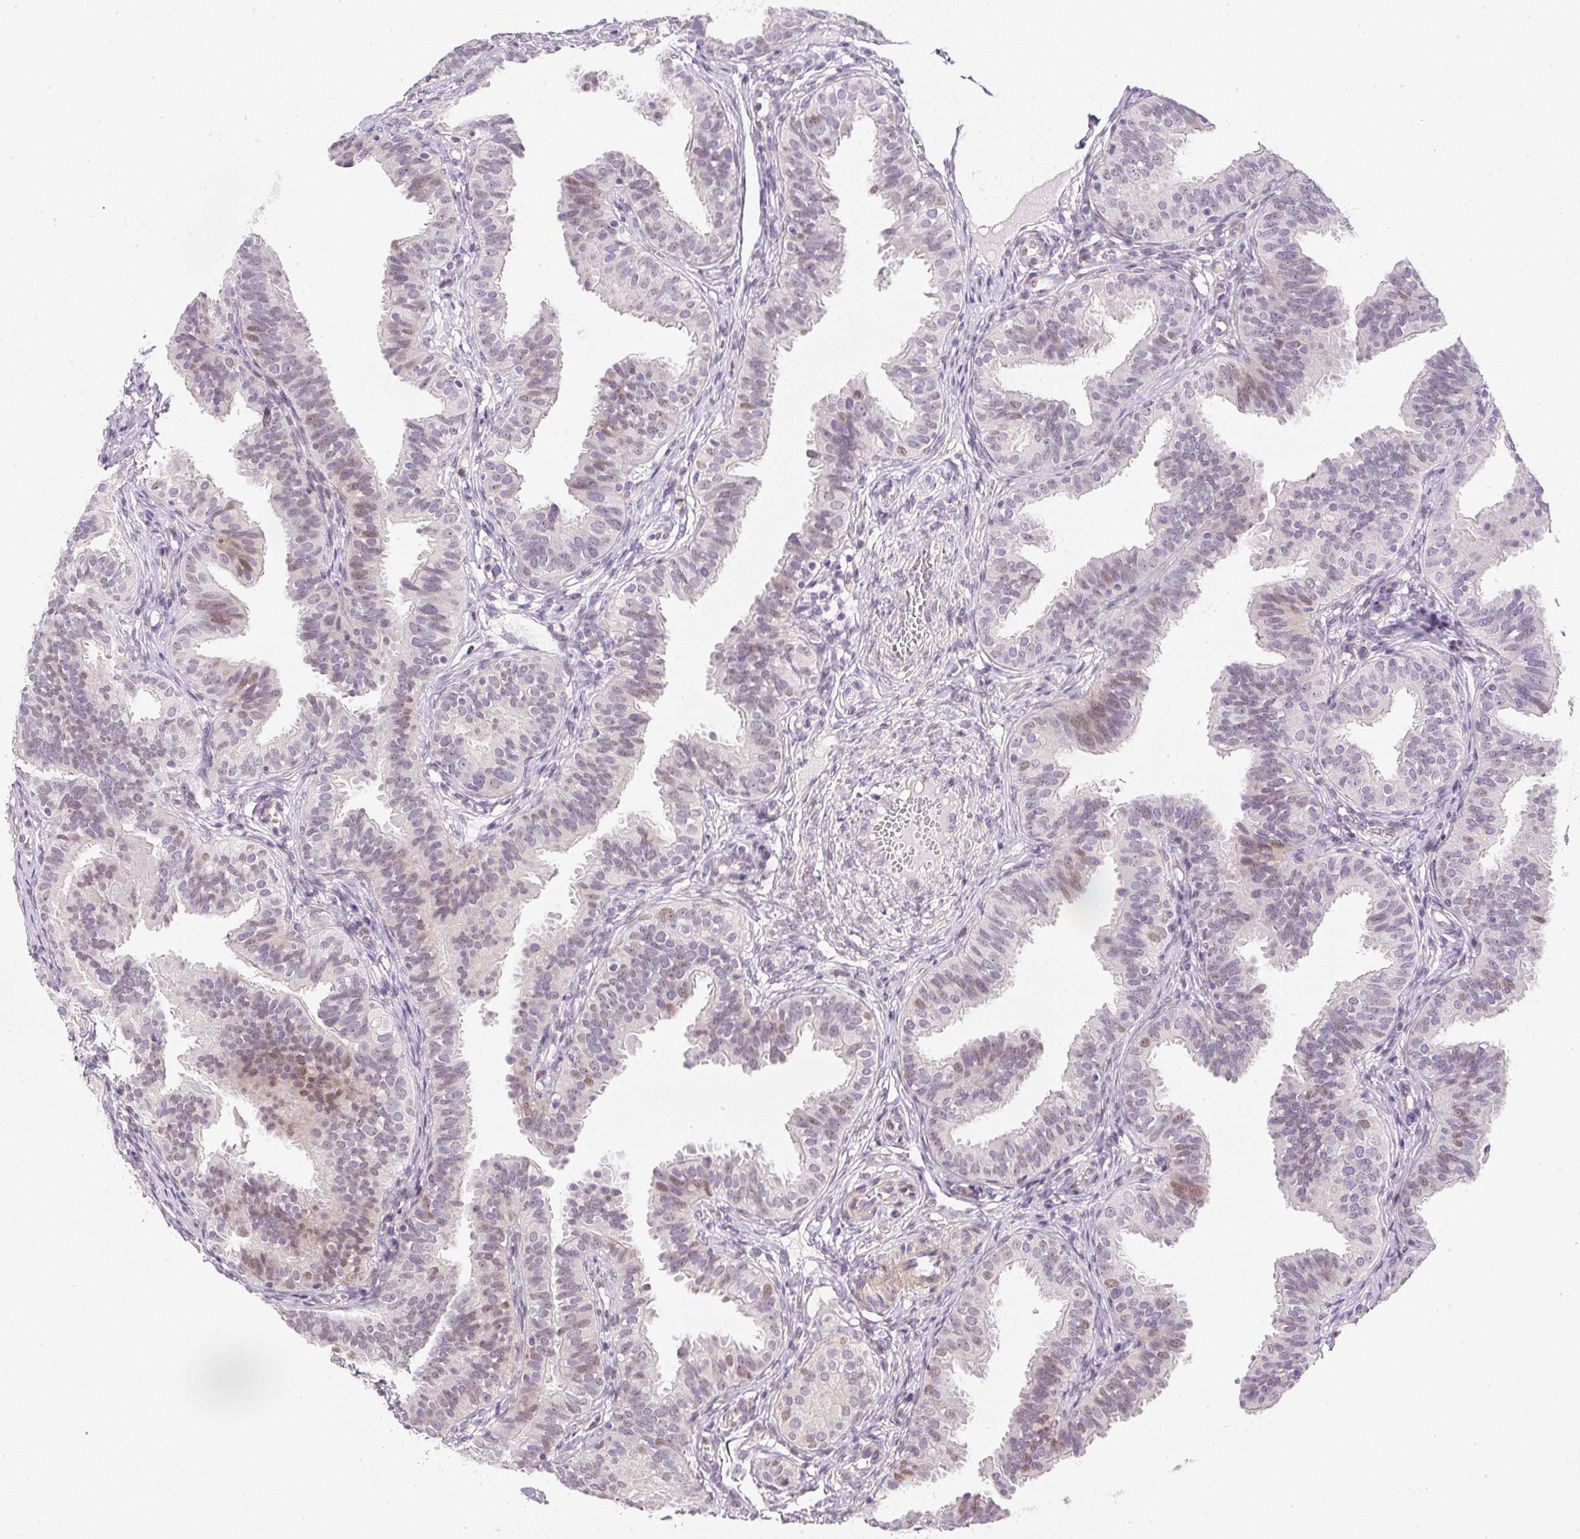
{"staining": {"intensity": "weak", "quantity": "25%-75%", "location": "nuclear"}, "tissue": "fallopian tube", "cell_type": "Glandular cells", "image_type": "normal", "snomed": [{"axis": "morphology", "description": "Normal tissue, NOS"}, {"axis": "topography", "description": "Fallopian tube"}], "caption": "A high-resolution image shows immunohistochemistry (IHC) staining of benign fallopian tube, which exhibits weak nuclear staining in approximately 25%-75% of glandular cells.", "gene": "DPPA4", "patient": {"sex": "female", "age": 35}}